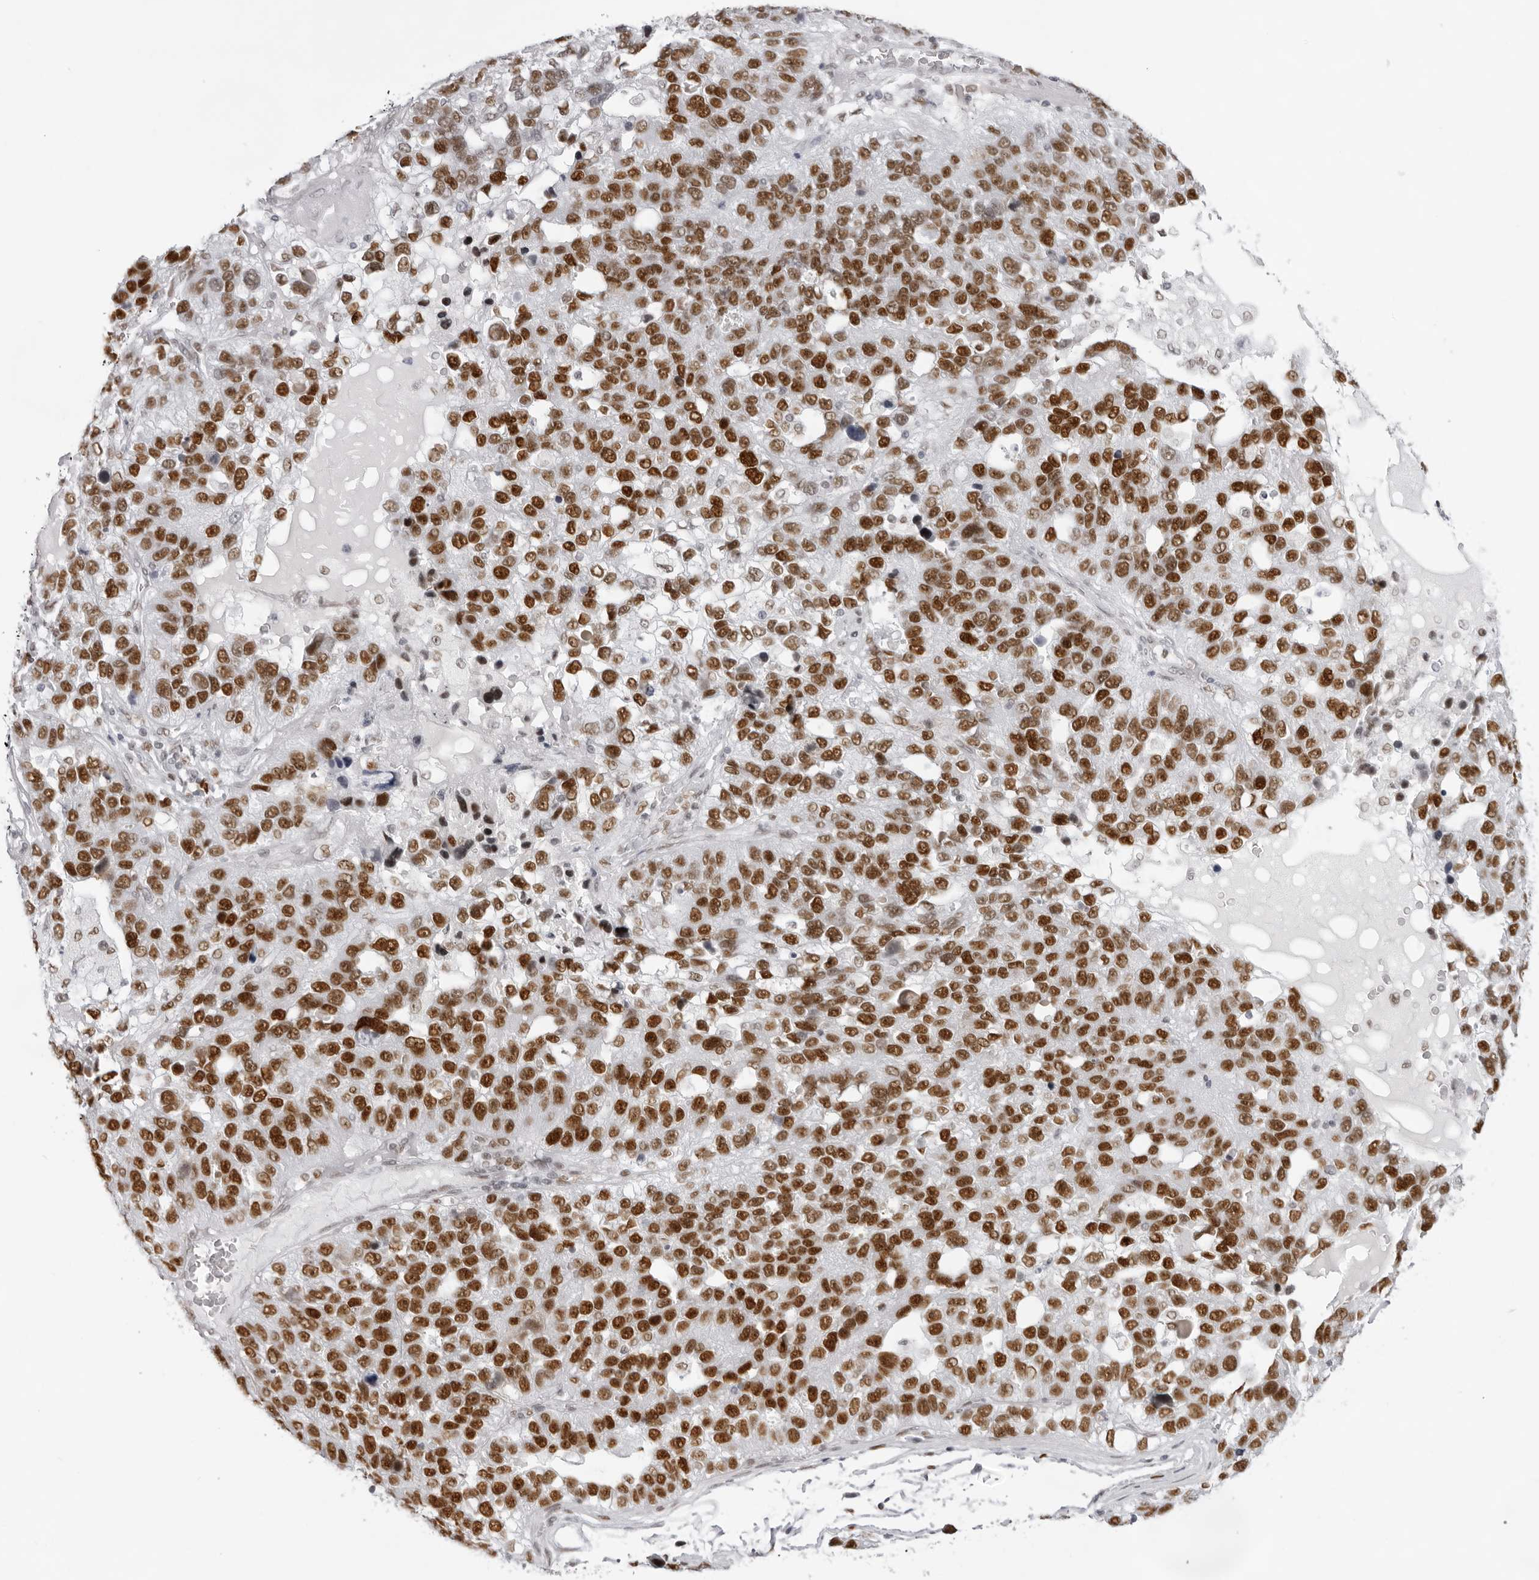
{"staining": {"intensity": "strong", "quantity": "25%-75%", "location": "nuclear"}, "tissue": "pancreatic cancer", "cell_type": "Tumor cells", "image_type": "cancer", "snomed": [{"axis": "morphology", "description": "Adenocarcinoma, NOS"}, {"axis": "topography", "description": "Pancreas"}], "caption": "DAB (3,3'-diaminobenzidine) immunohistochemical staining of human pancreatic cancer (adenocarcinoma) demonstrates strong nuclear protein expression in approximately 25%-75% of tumor cells. (DAB (3,3'-diaminobenzidine) IHC with brightfield microscopy, high magnification).", "gene": "IRF2BP2", "patient": {"sex": "female", "age": 61}}